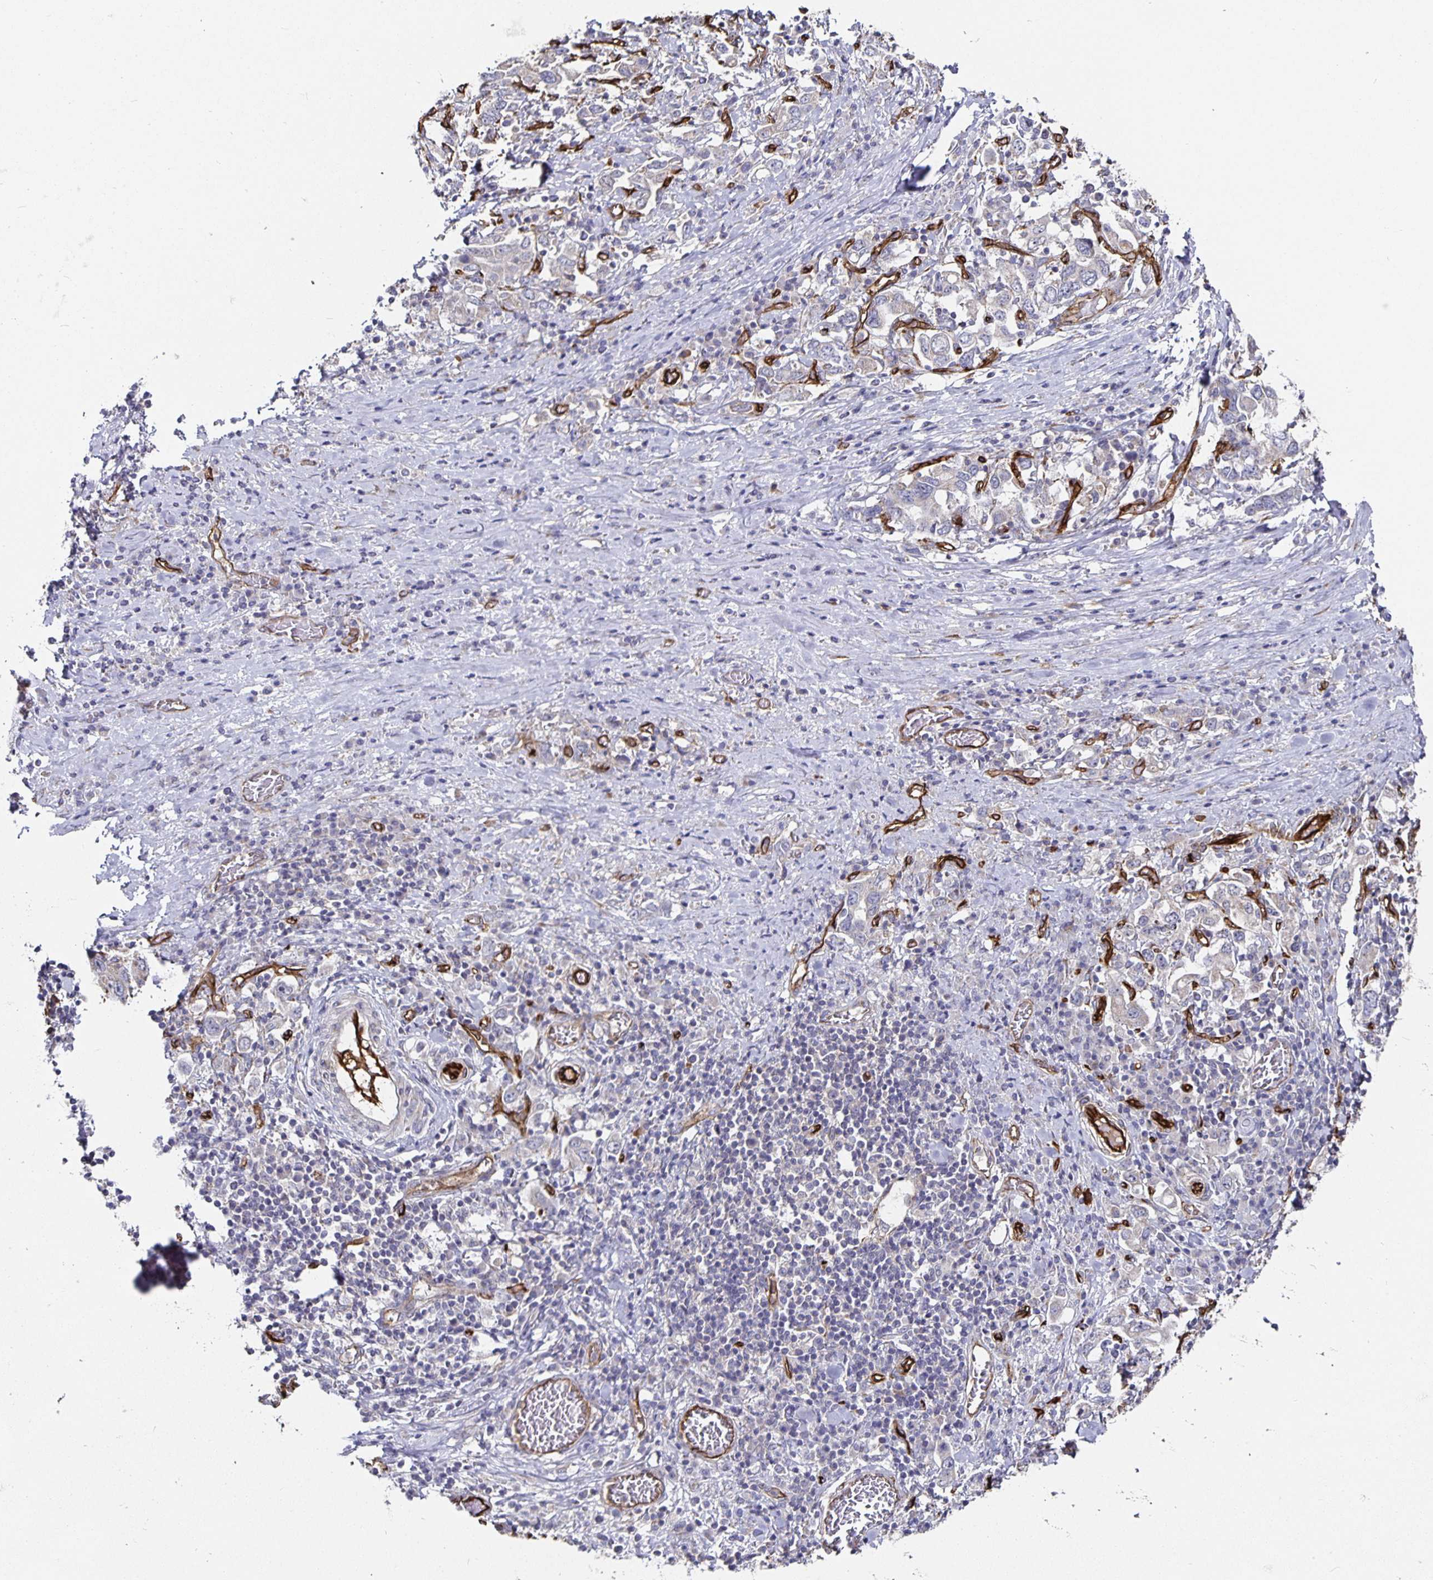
{"staining": {"intensity": "negative", "quantity": "none", "location": "none"}, "tissue": "stomach cancer", "cell_type": "Tumor cells", "image_type": "cancer", "snomed": [{"axis": "morphology", "description": "Adenocarcinoma, NOS"}, {"axis": "topography", "description": "Stomach, upper"}, {"axis": "topography", "description": "Stomach"}], "caption": "High power microscopy image of an immunohistochemistry micrograph of stomach adenocarcinoma, revealing no significant positivity in tumor cells.", "gene": "PODXL", "patient": {"sex": "male", "age": 62}}